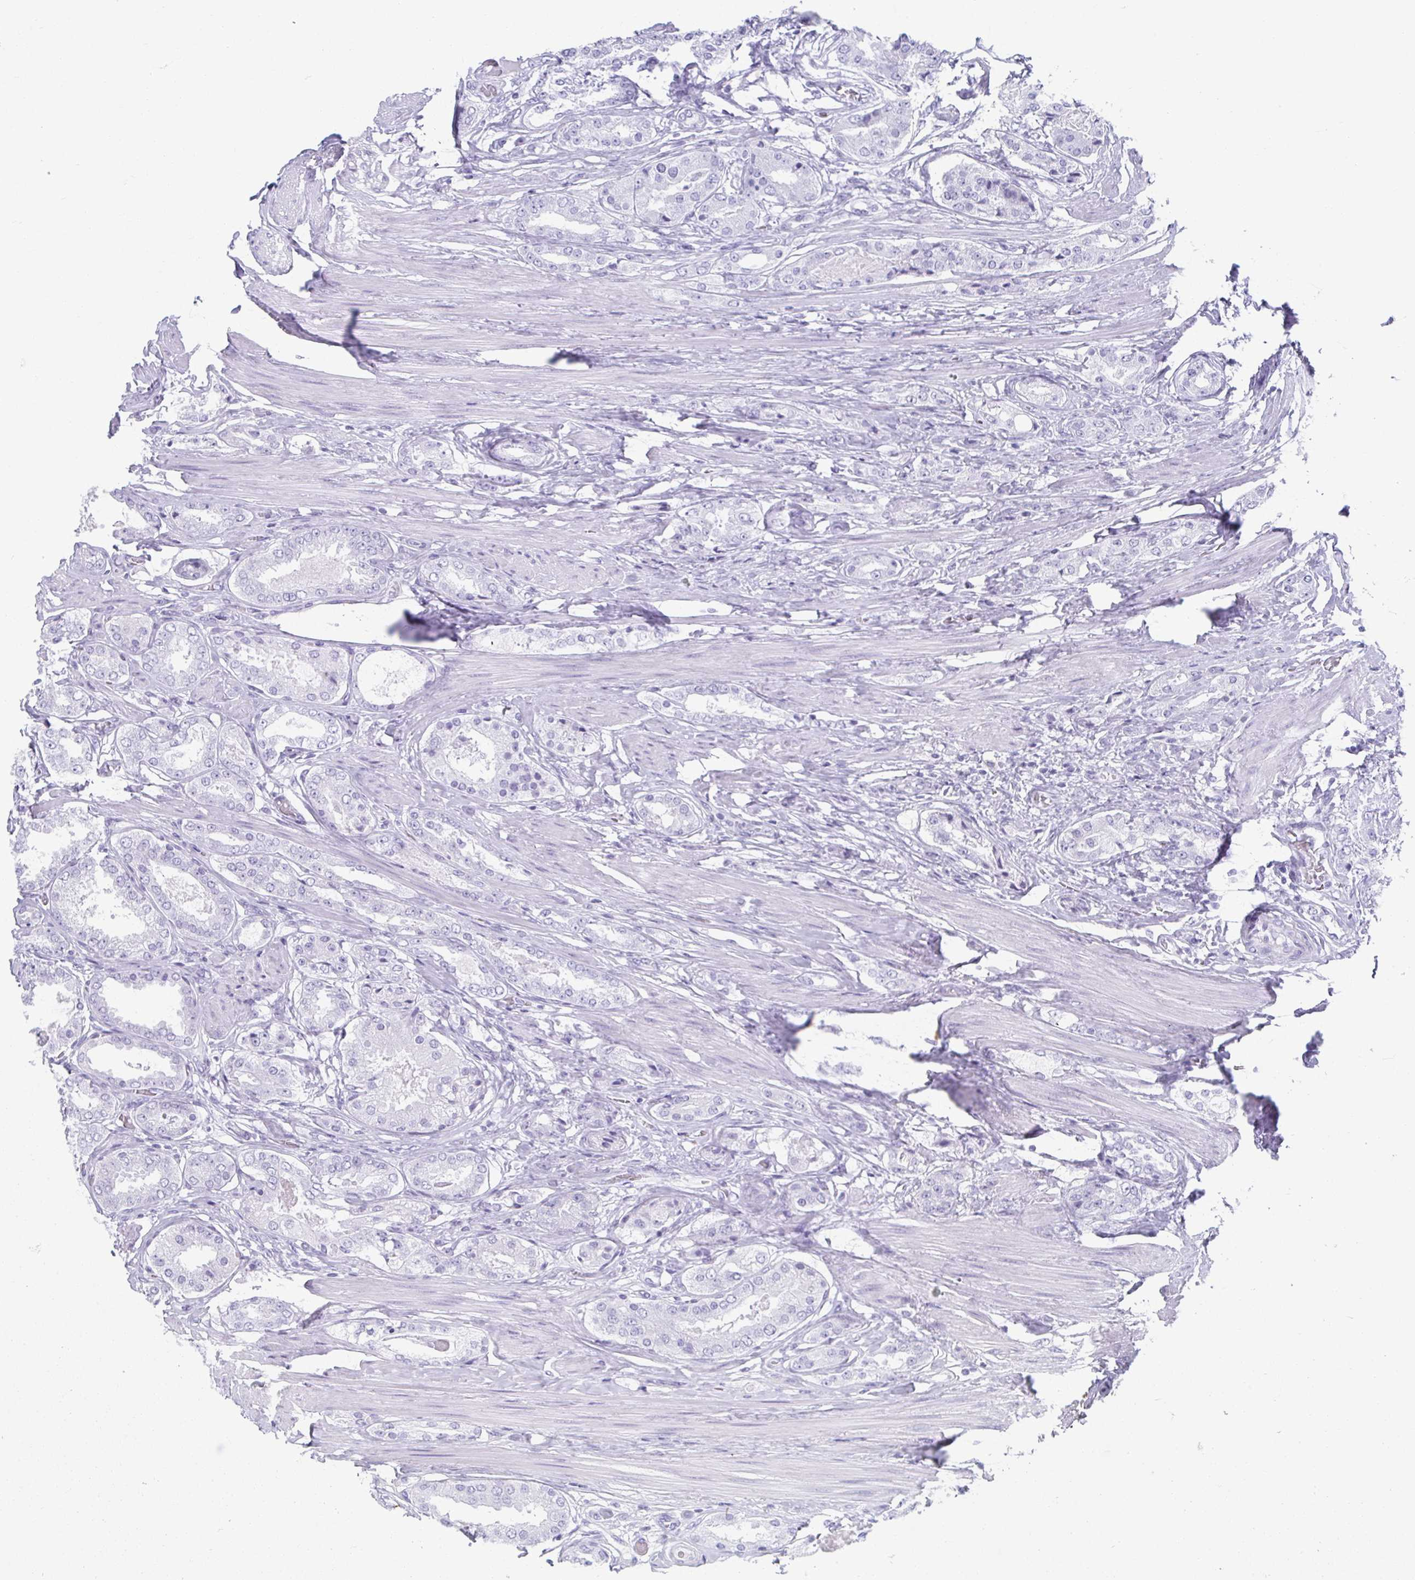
{"staining": {"intensity": "negative", "quantity": "none", "location": "none"}, "tissue": "prostate cancer", "cell_type": "Tumor cells", "image_type": "cancer", "snomed": [{"axis": "morphology", "description": "Adenocarcinoma, High grade"}, {"axis": "topography", "description": "Prostate"}], "caption": "A high-resolution micrograph shows immunohistochemistry (IHC) staining of prostate adenocarcinoma (high-grade), which shows no significant positivity in tumor cells.", "gene": "GHRL", "patient": {"sex": "male", "age": 63}}